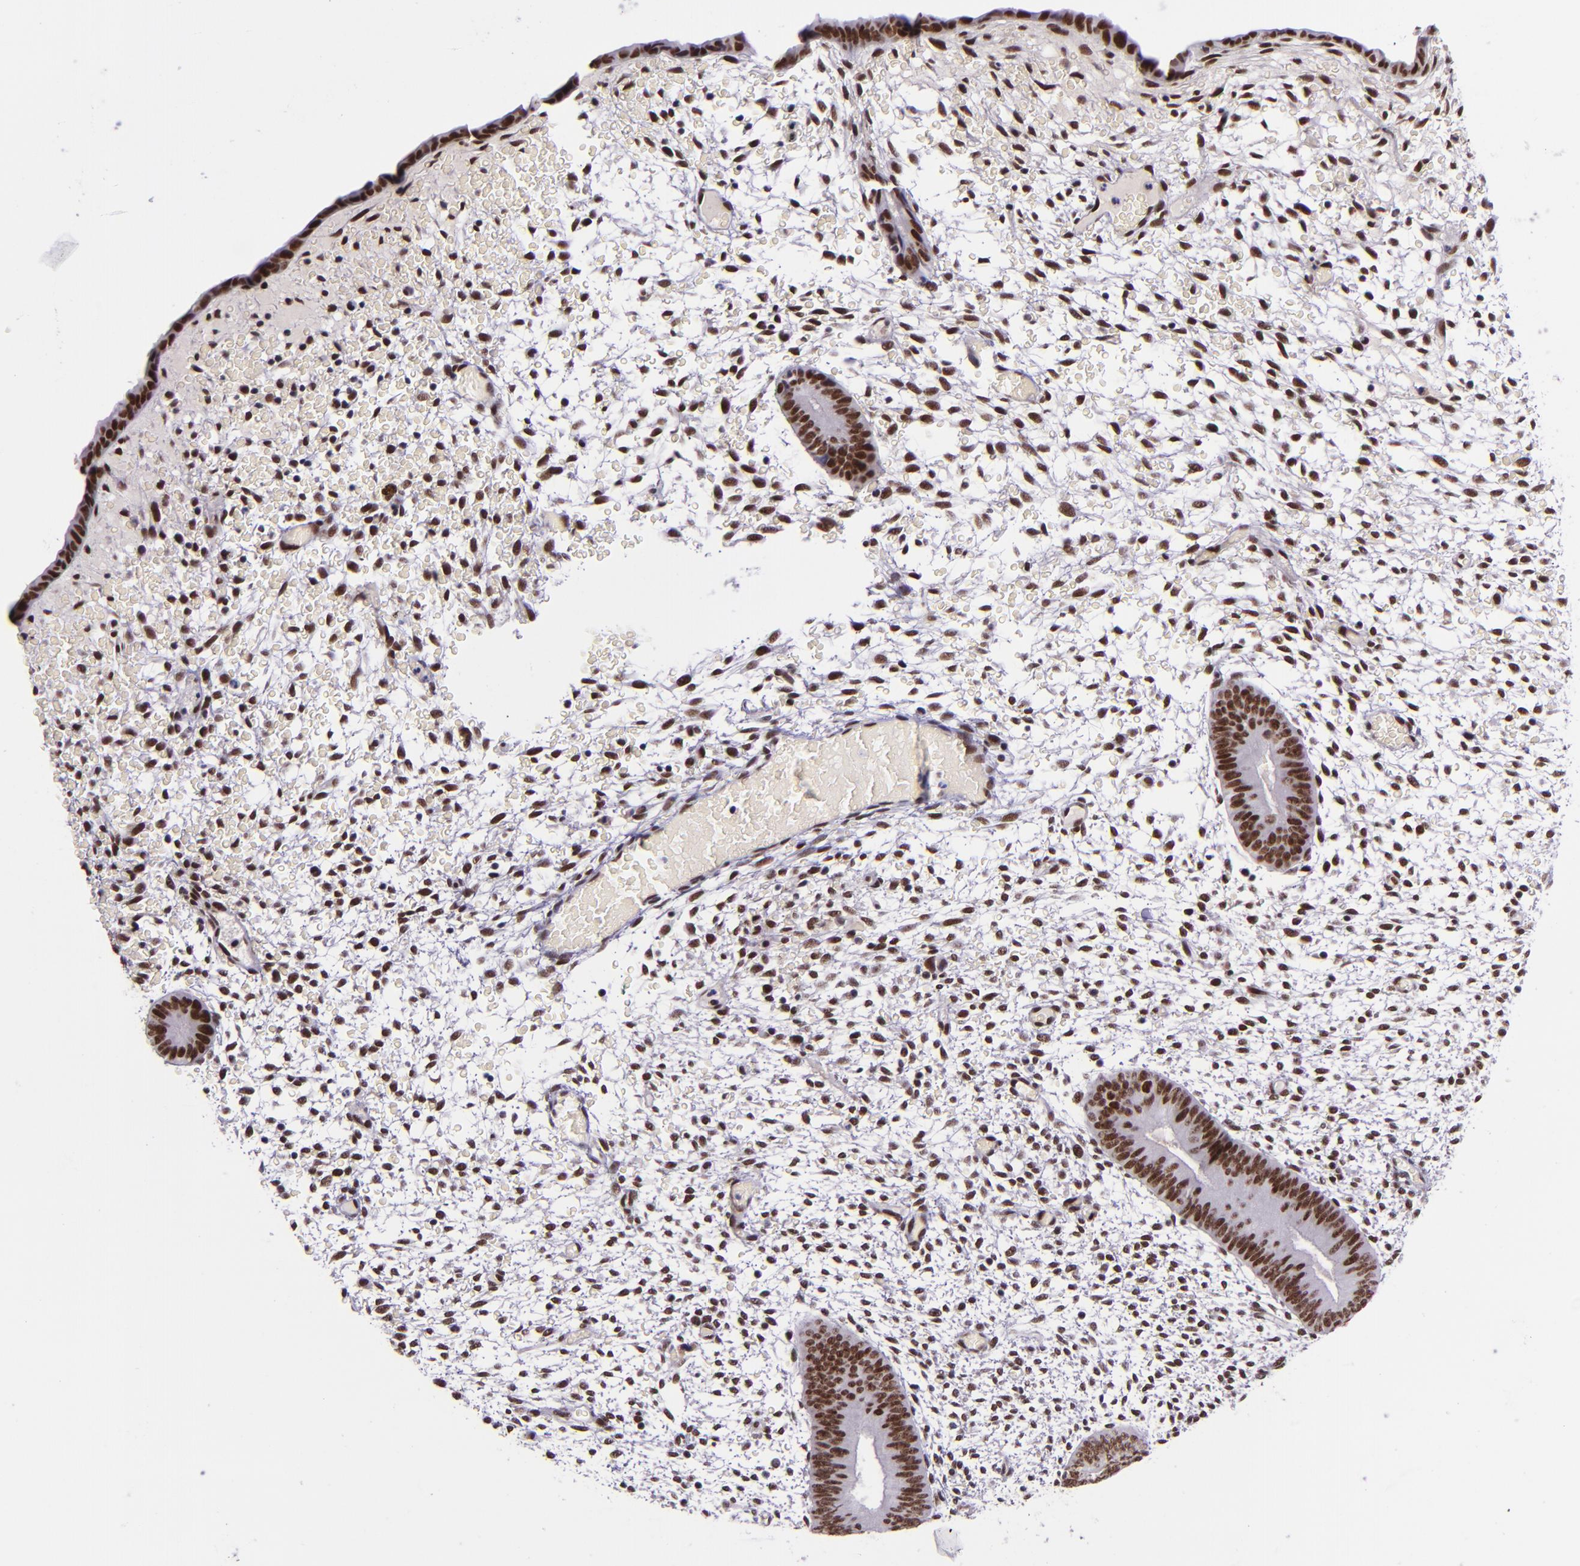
{"staining": {"intensity": "moderate", "quantity": ">75%", "location": "nuclear"}, "tissue": "endometrium", "cell_type": "Cells in endometrial stroma", "image_type": "normal", "snomed": [{"axis": "morphology", "description": "Normal tissue, NOS"}, {"axis": "topography", "description": "Endometrium"}], "caption": "Approximately >75% of cells in endometrial stroma in benign endometrium exhibit moderate nuclear protein staining as visualized by brown immunohistochemical staining.", "gene": "GPKOW", "patient": {"sex": "female", "age": 42}}